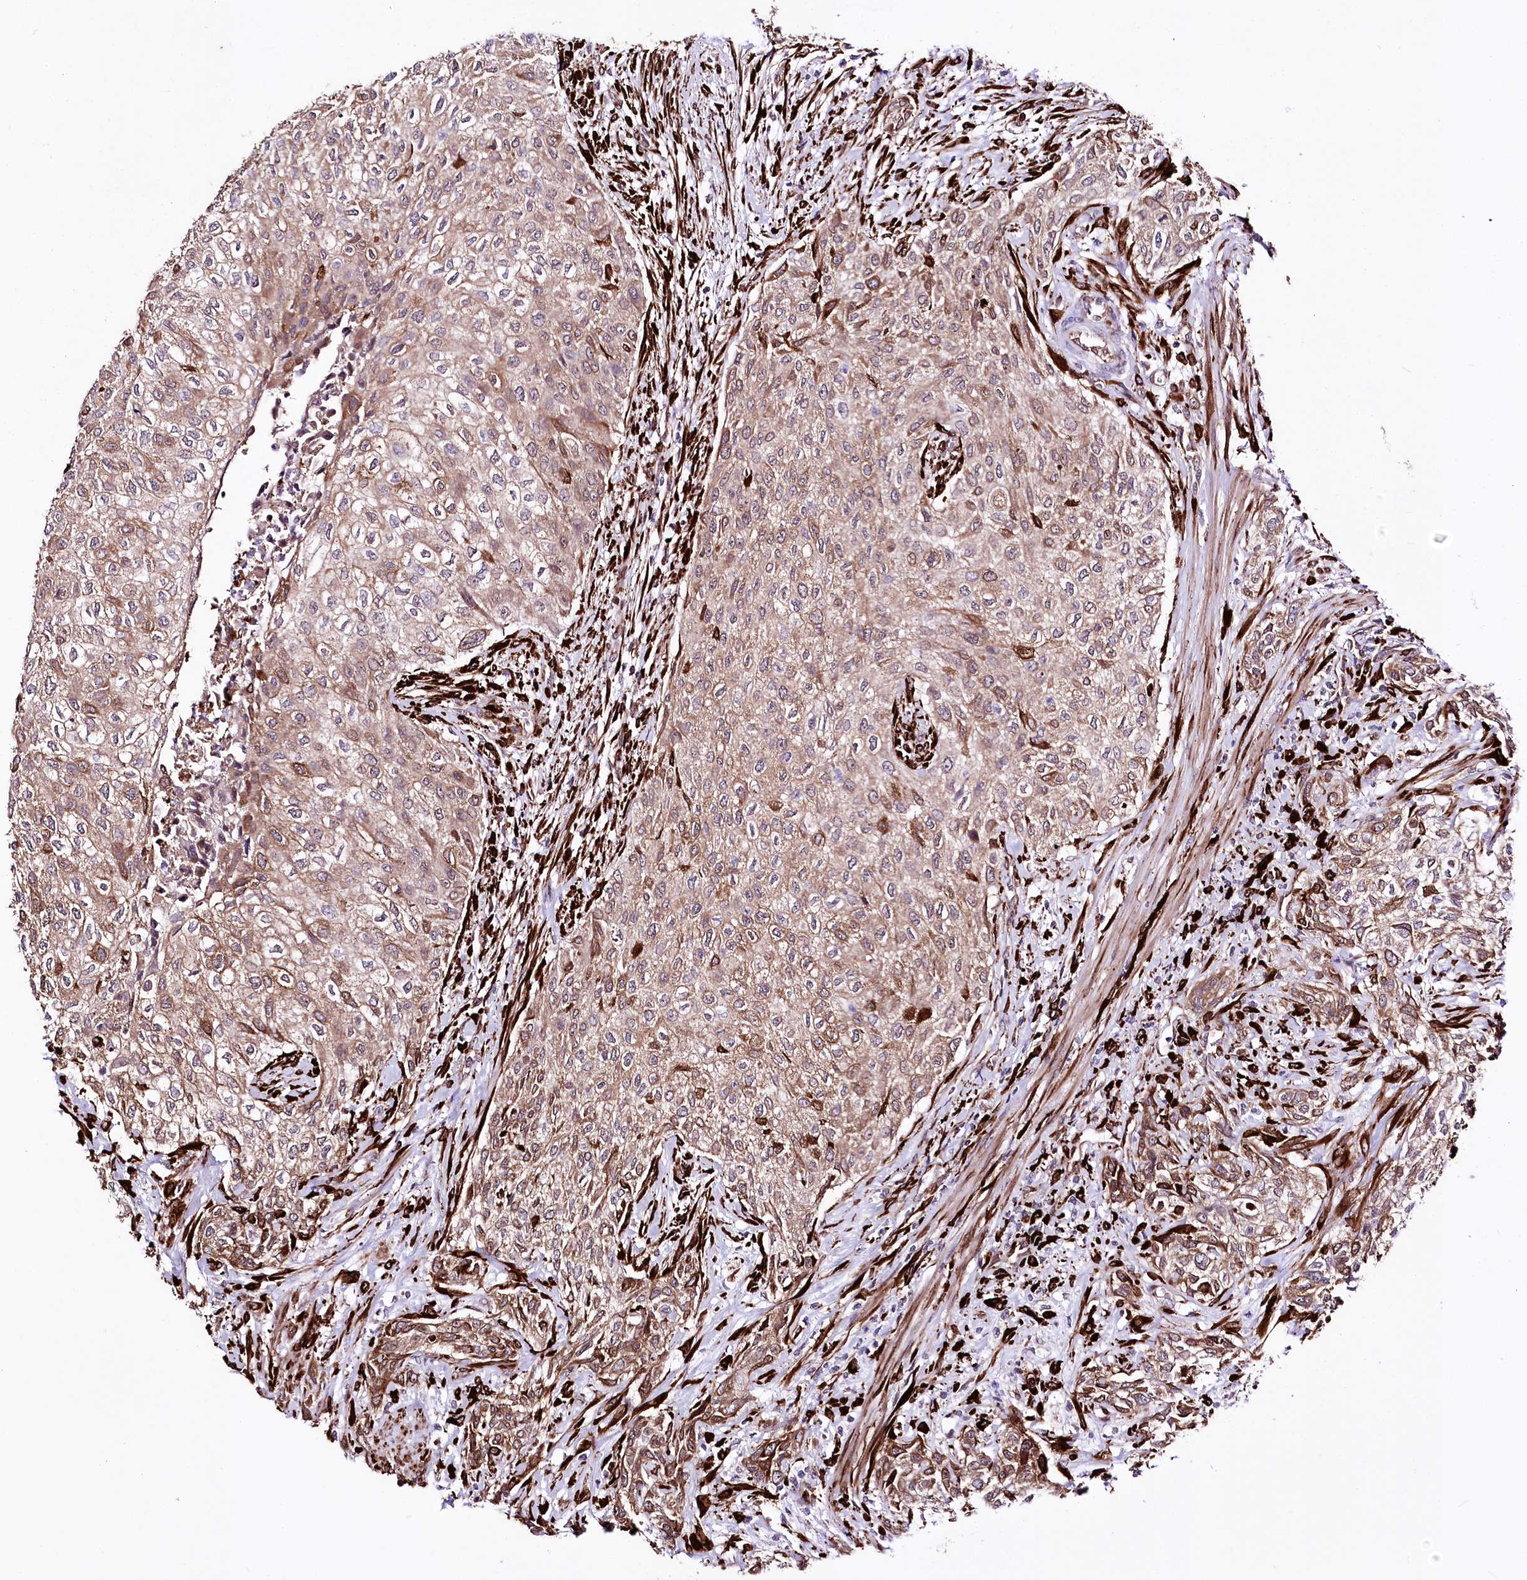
{"staining": {"intensity": "moderate", "quantity": ">75%", "location": "cytoplasmic/membranous"}, "tissue": "urothelial cancer", "cell_type": "Tumor cells", "image_type": "cancer", "snomed": [{"axis": "morphology", "description": "Normal tissue, NOS"}, {"axis": "morphology", "description": "Urothelial carcinoma, NOS"}, {"axis": "topography", "description": "Urinary bladder"}, {"axis": "topography", "description": "Peripheral nerve tissue"}], "caption": "IHC of human urothelial cancer shows medium levels of moderate cytoplasmic/membranous staining in about >75% of tumor cells. The protein of interest is stained brown, and the nuclei are stained in blue (DAB (3,3'-diaminobenzidine) IHC with brightfield microscopy, high magnification).", "gene": "WWC1", "patient": {"sex": "male", "age": 35}}